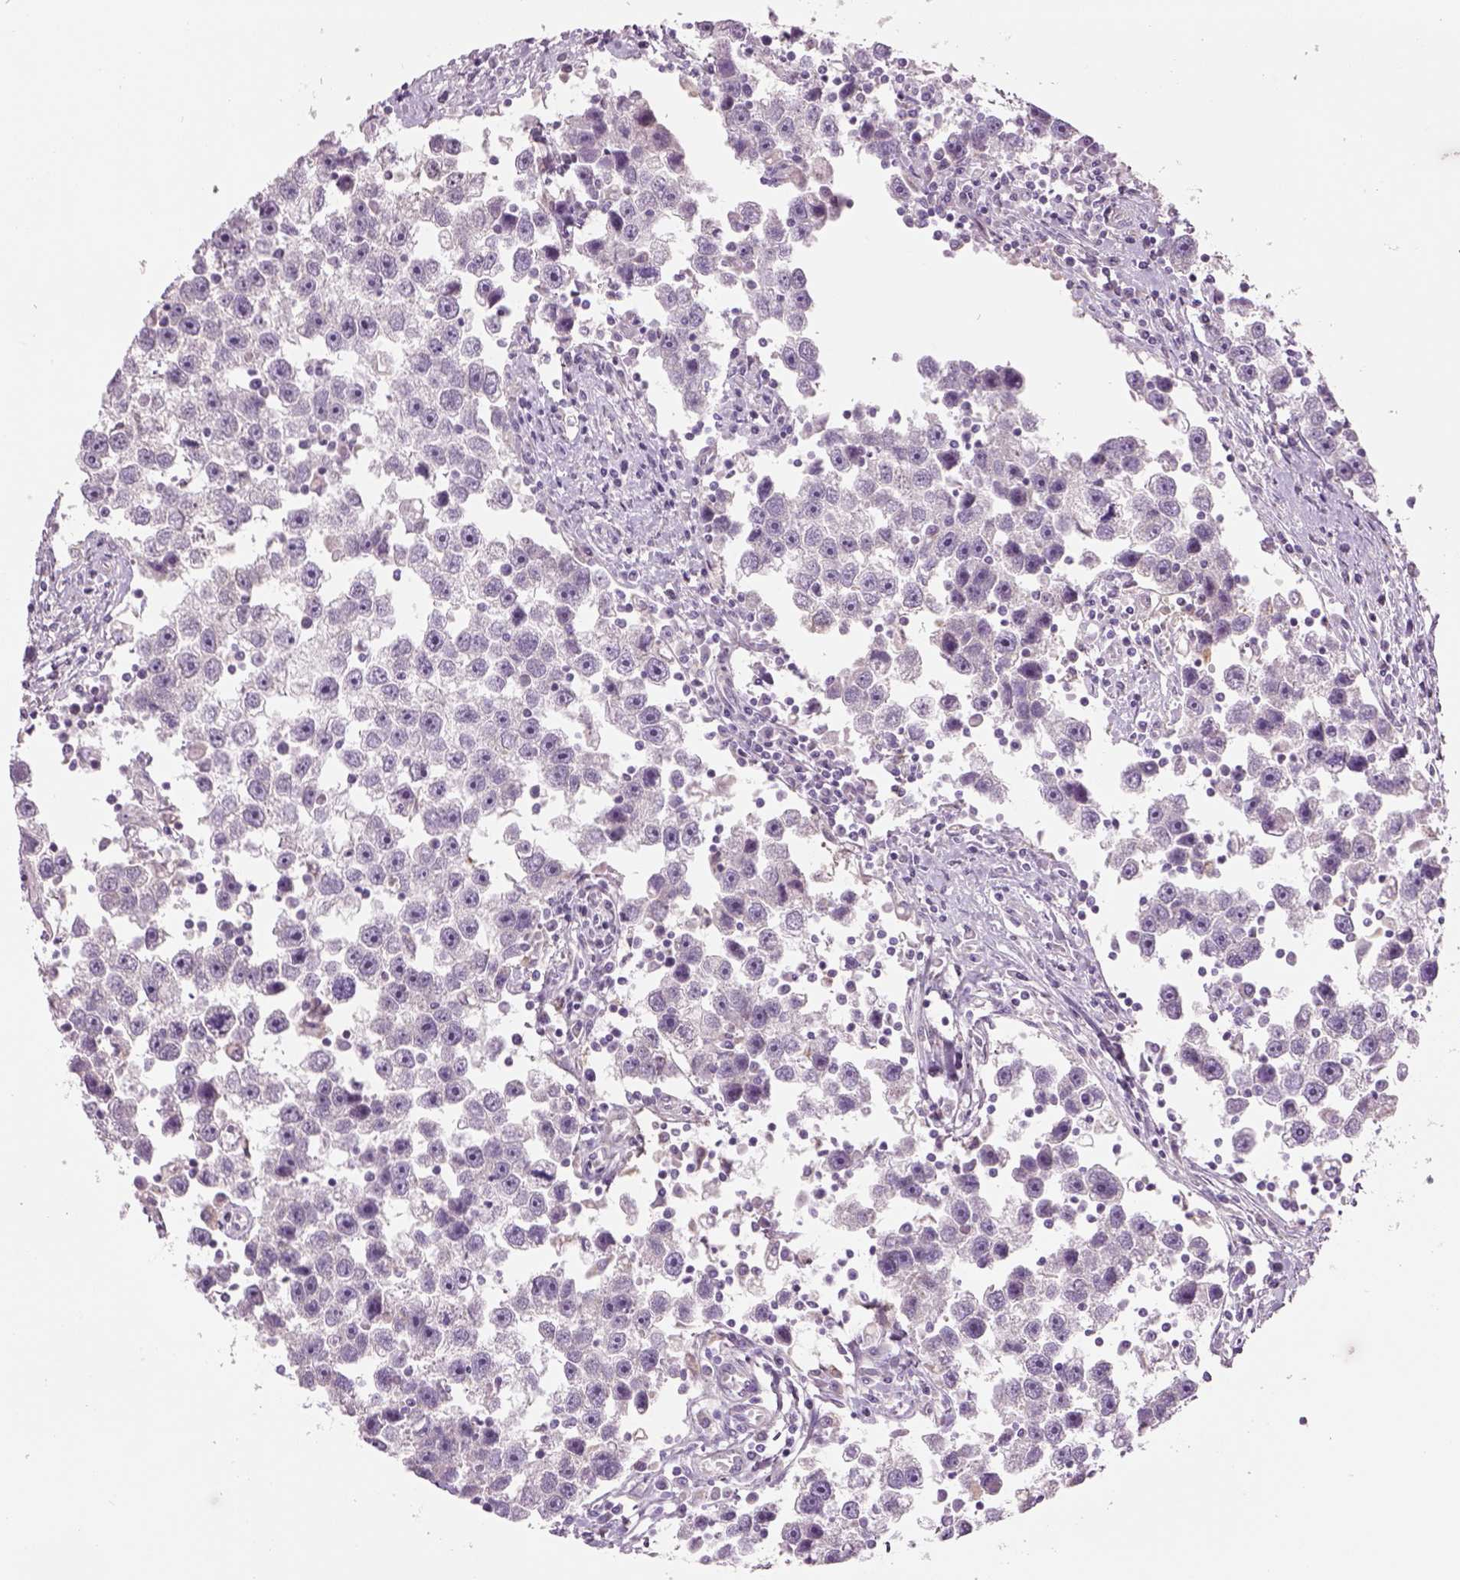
{"staining": {"intensity": "negative", "quantity": "none", "location": "none"}, "tissue": "testis cancer", "cell_type": "Tumor cells", "image_type": "cancer", "snomed": [{"axis": "morphology", "description": "Seminoma, NOS"}, {"axis": "topography", "description": "Testis"}], "caption": "This is an immunohistochemistry micrograph of testis cancer (seminoma). There is no staining in tumor cells.", "gene": "IFT52", "patient": {"sex": "male", "age": 30}}